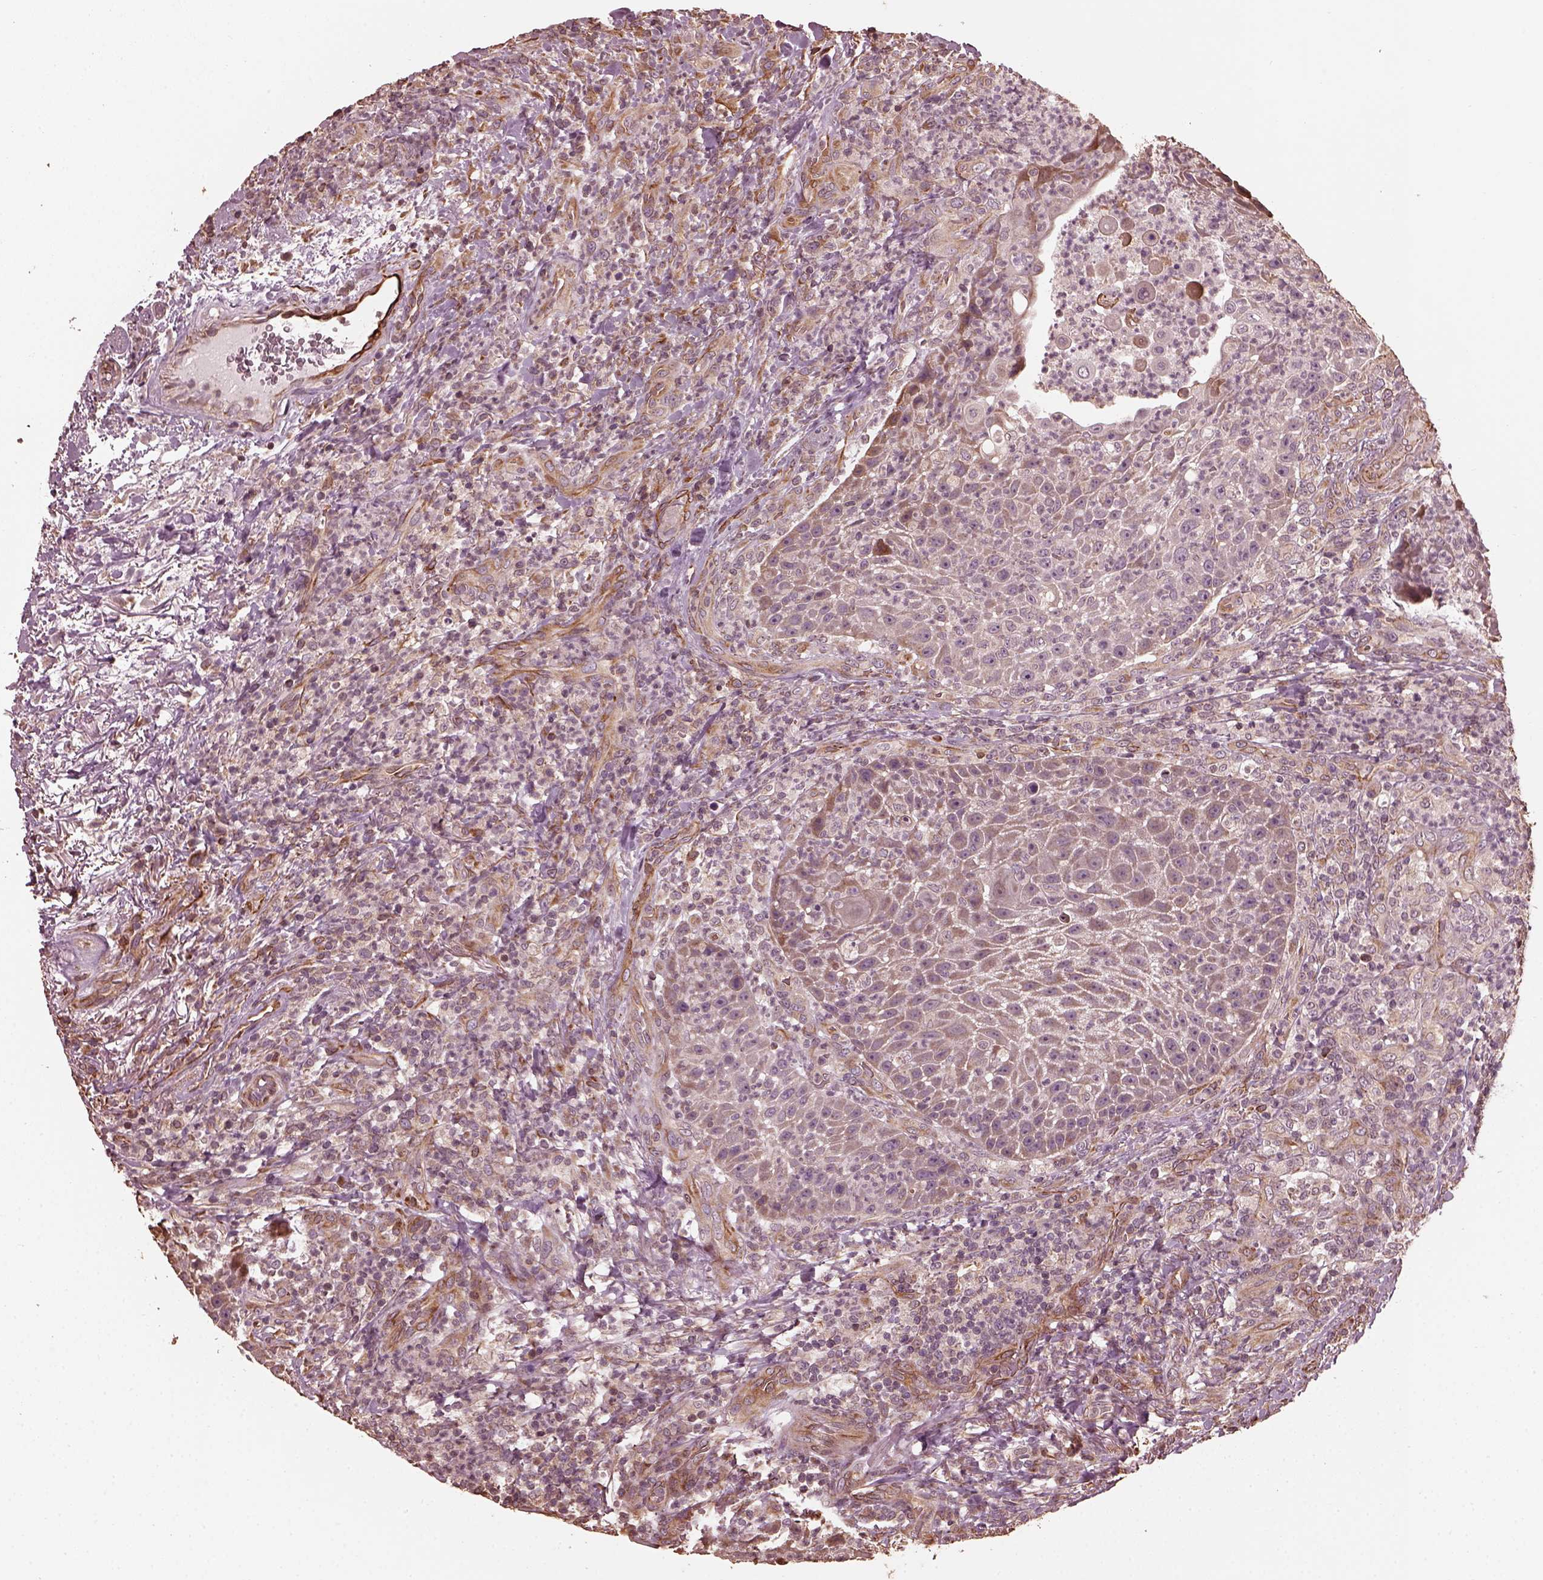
{"staining": {"intensity": "negative", "quantity": "none", "location": "none"}, "tissue": "head and neck cancer", "cell_type": "Tumor cells", "image_type": "cancer", "snomed": [{"axis": "morphology", "description": "Squamous cell carcinoma, NOS"}, {"axis": "topography", "description": "Head-Neck"}], "caption": "IHC image of head and neck cancer (squamous cell carcinoma) stained for a protein (brown), which exhibits no staining in tumor cells.", "gene": "GTPBP1", "patient": {"sex": "male", "age": 69}}